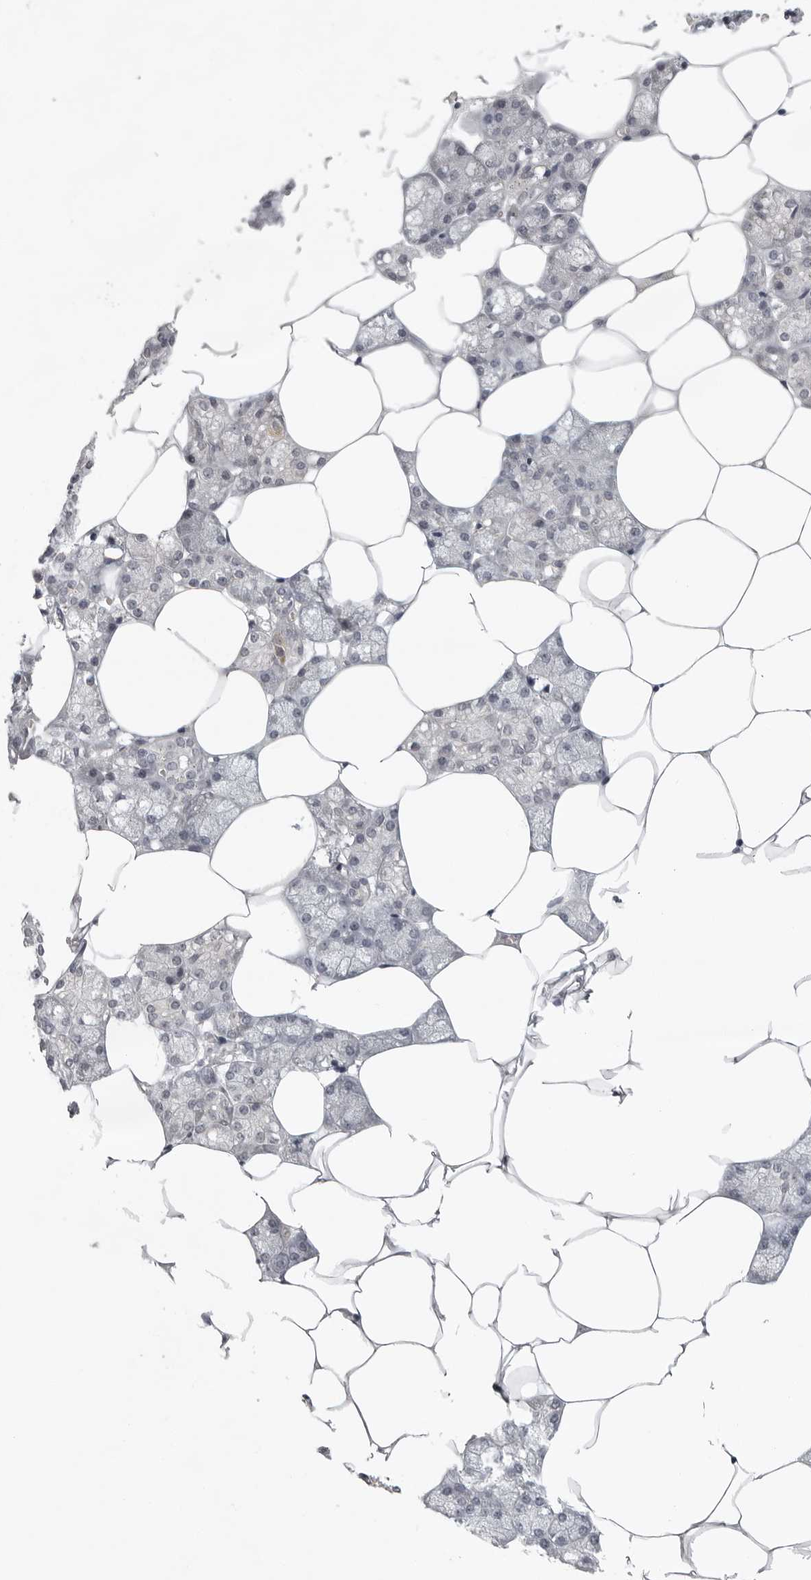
{"staining": {"intensity": "negative", "quantity": "none", "location": "none"}, "tissue": "salivary gland", "cell_type": "Glandular cells", "image_type": "normal", "snomed": [{"axis": "morphology", "description": "Normal tissue, NOS"}, {"axis": "topography", "description": "Salivary gland"}], "caption": "A high-resolution photomicrograph shows immunohistochemistry (IHC) staining of benign salivary gland, which shows no significant staining in glandular cells.", "gene": "TUT4", "patient": {"sex": "male", "age": 62}}